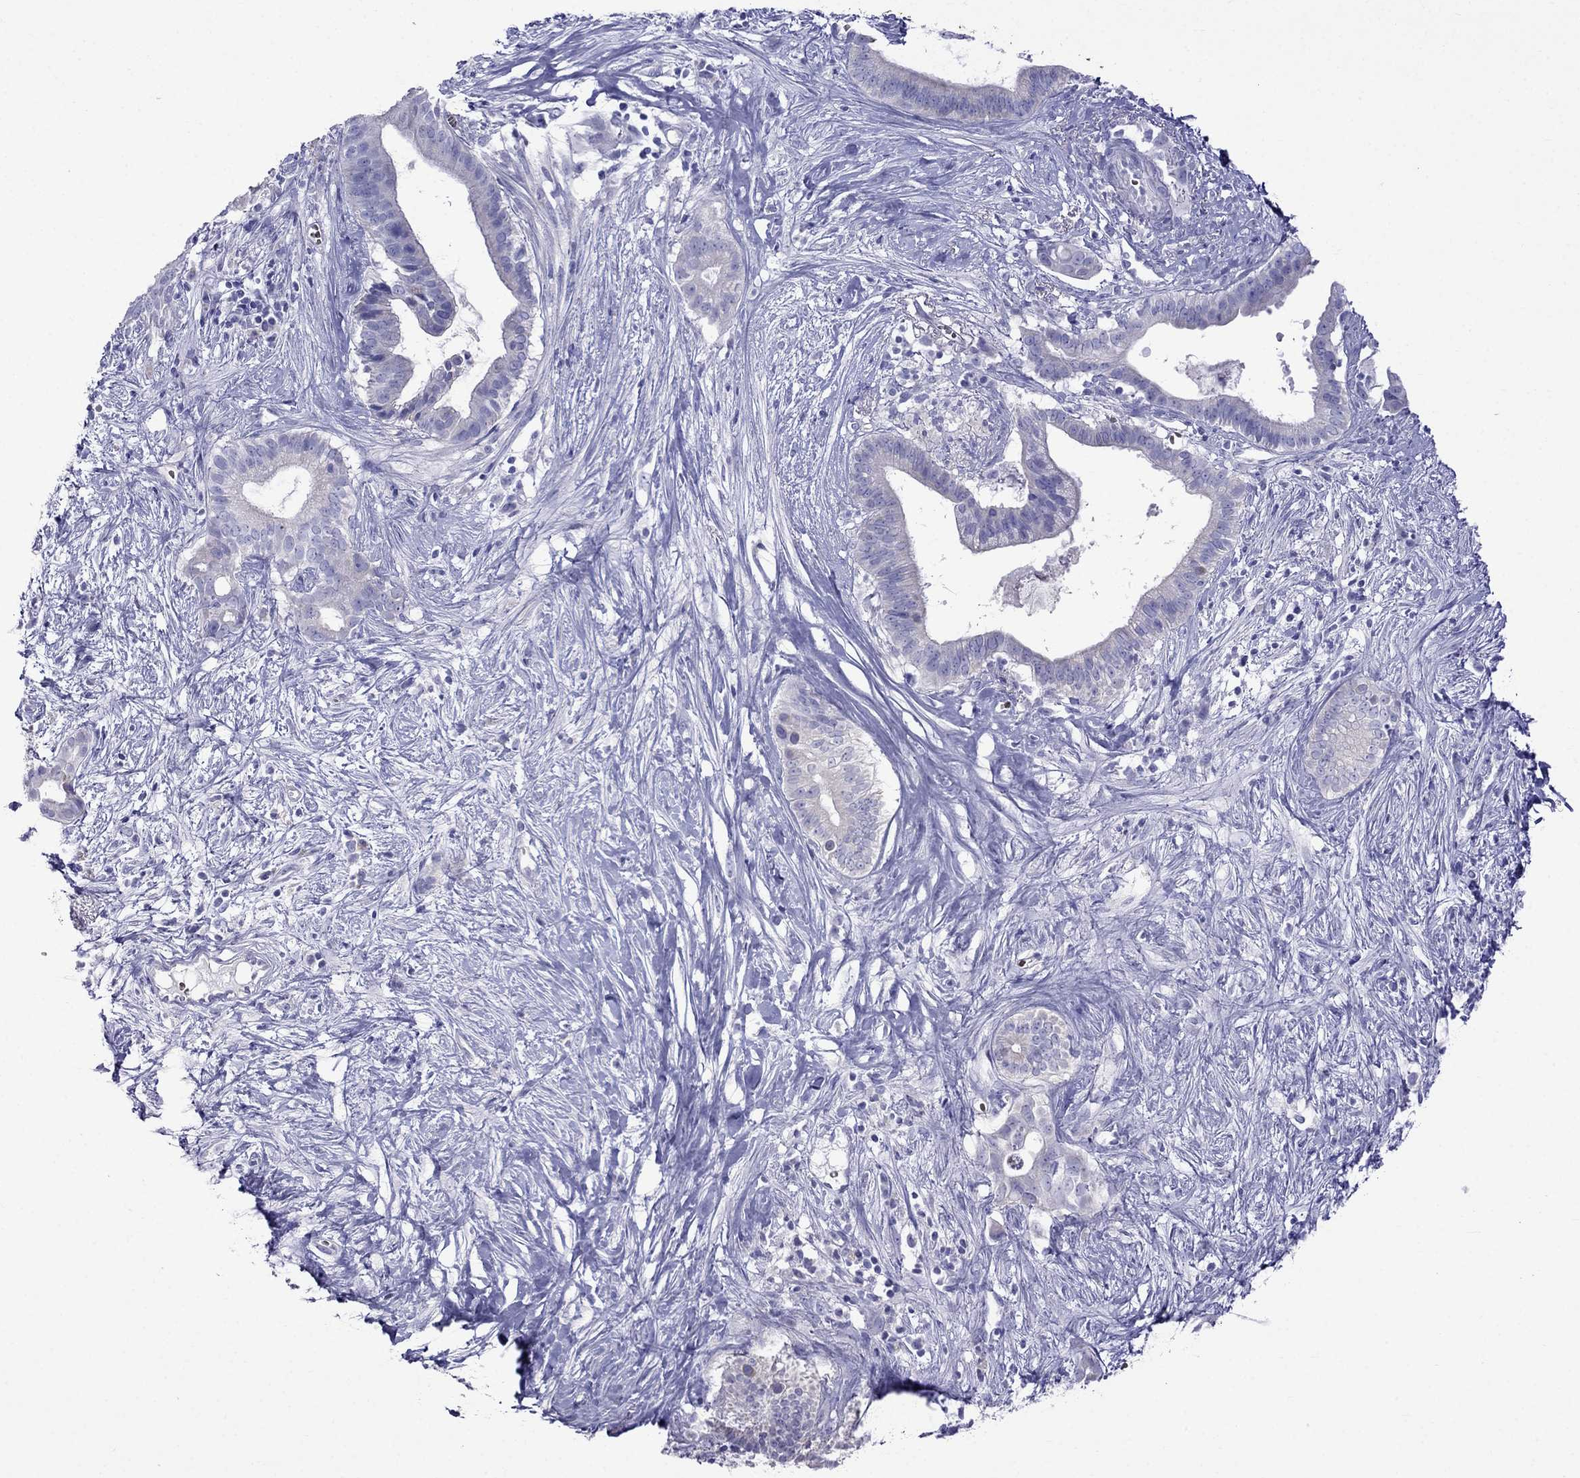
{"staining": {"intensity": "negative", "quantity": "none", "location": "none"}, "tissue": "pancreatic cancer", "cell_type": "Tumor cells", "image_type": "cancer", "snomed": [{"axis": "morphology", "description": "Adenocarcinoma, NOS"}, {"axis": "topography", "description": "Pancreas"}], "caption": "The photomicrograph displays no staining of tumor cells in pancreatic cancer (adenocarcinoma).", "gene": "TDRD1", "patient": {"sex": "male", "age": 61}}